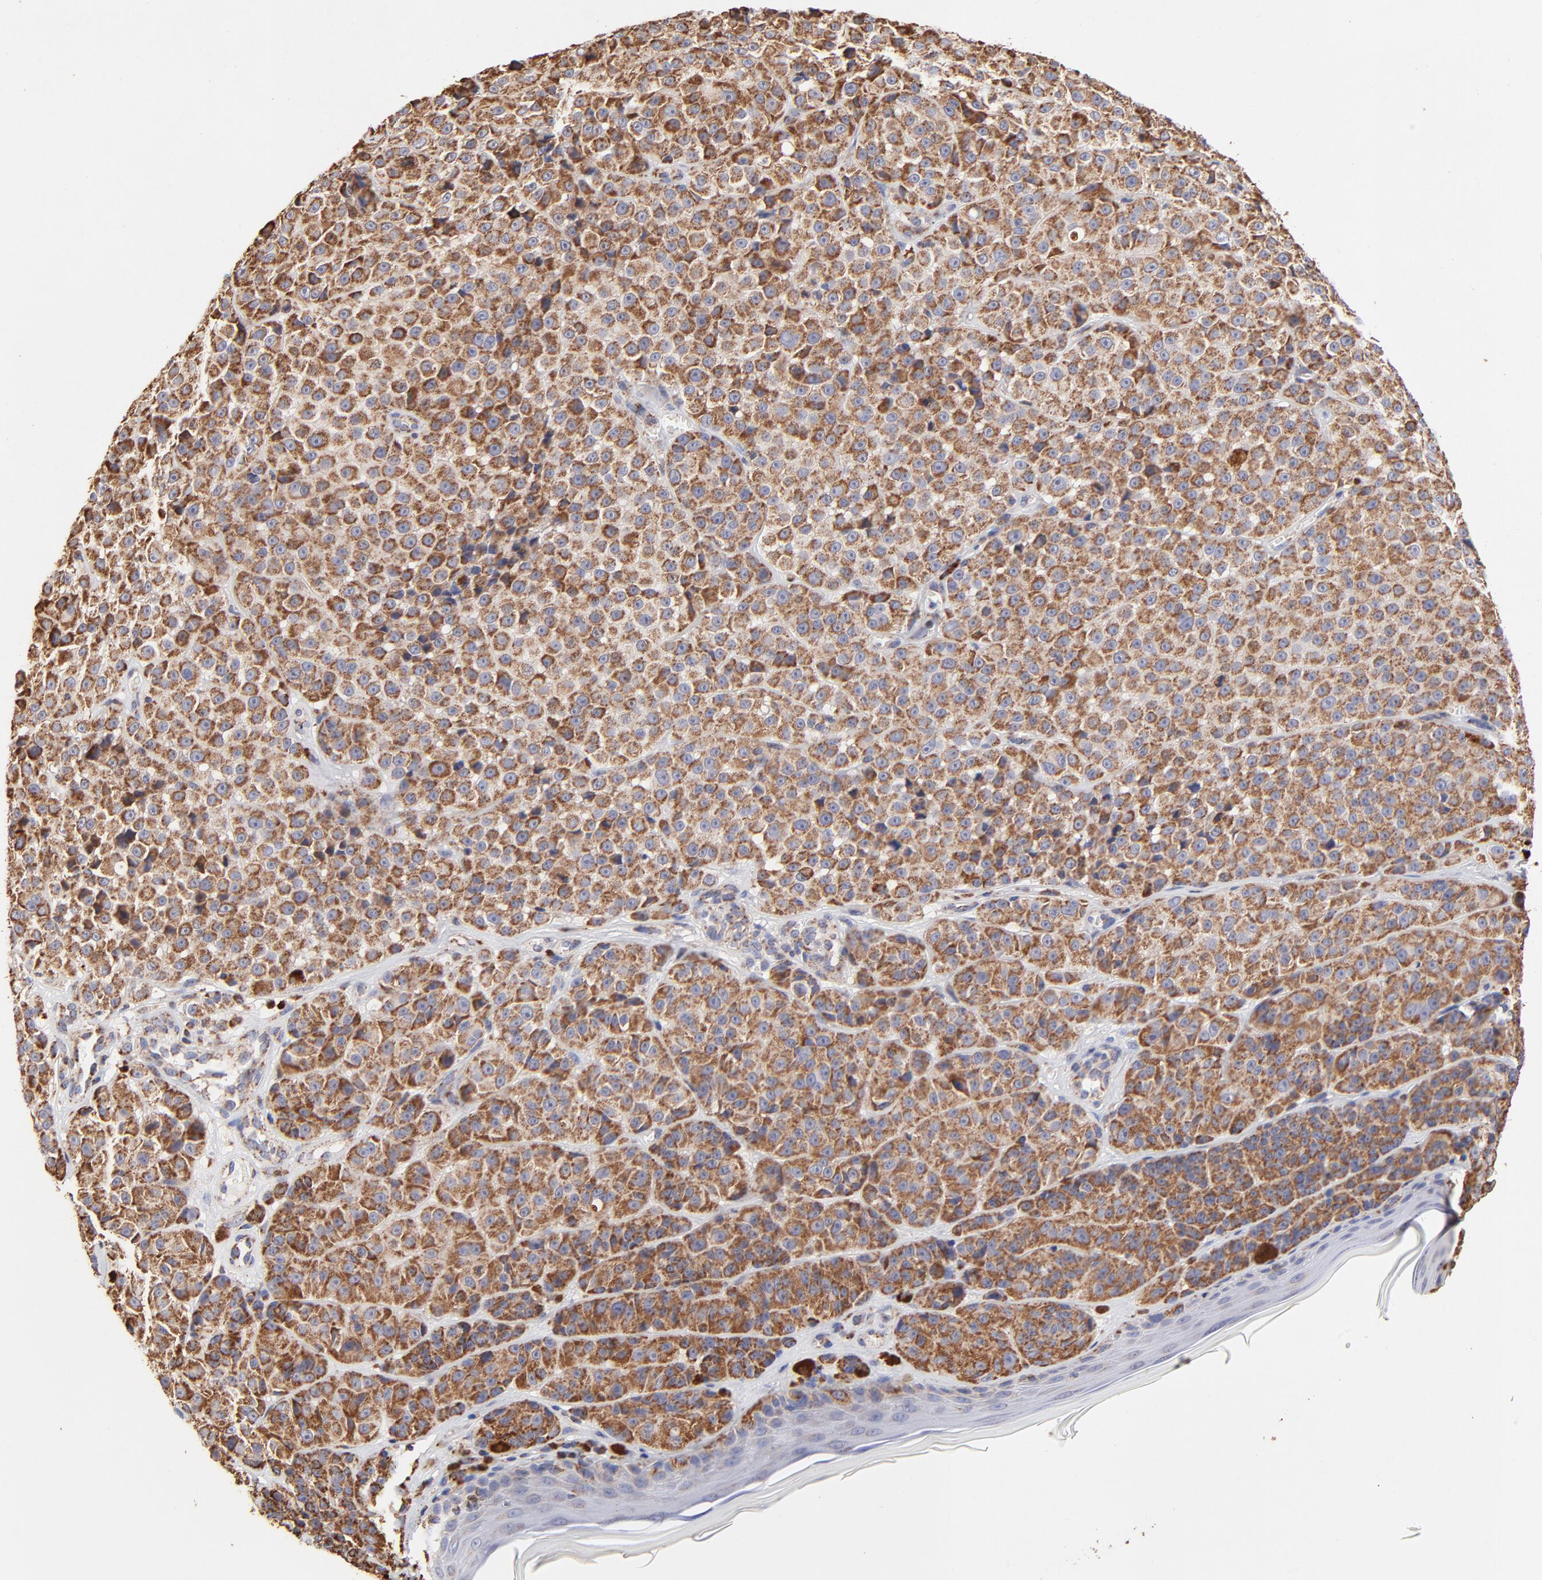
{"staining": {"intensity": "strong", "quantity": ">75%", "location": "cytoplasmic/membranous"}, "tissue": "melanoma", "cell_type": "Tumor cells", "image_type": "cancer", "snomed": [{"axis": "morphology", "description": "Malignant melanoma, NOS"}, {"axis": "topography", "description": "Skin"}], "caption": "An immunohistochemistry (IHC) image of neoplastic tissue is shown. Protein staining in brown labels strong cytoplasmic/membranous positivity in malignant melanoma within tumor cells.", "gene": "SSBP1", "patient": {"sex": "female", "age": 75}}